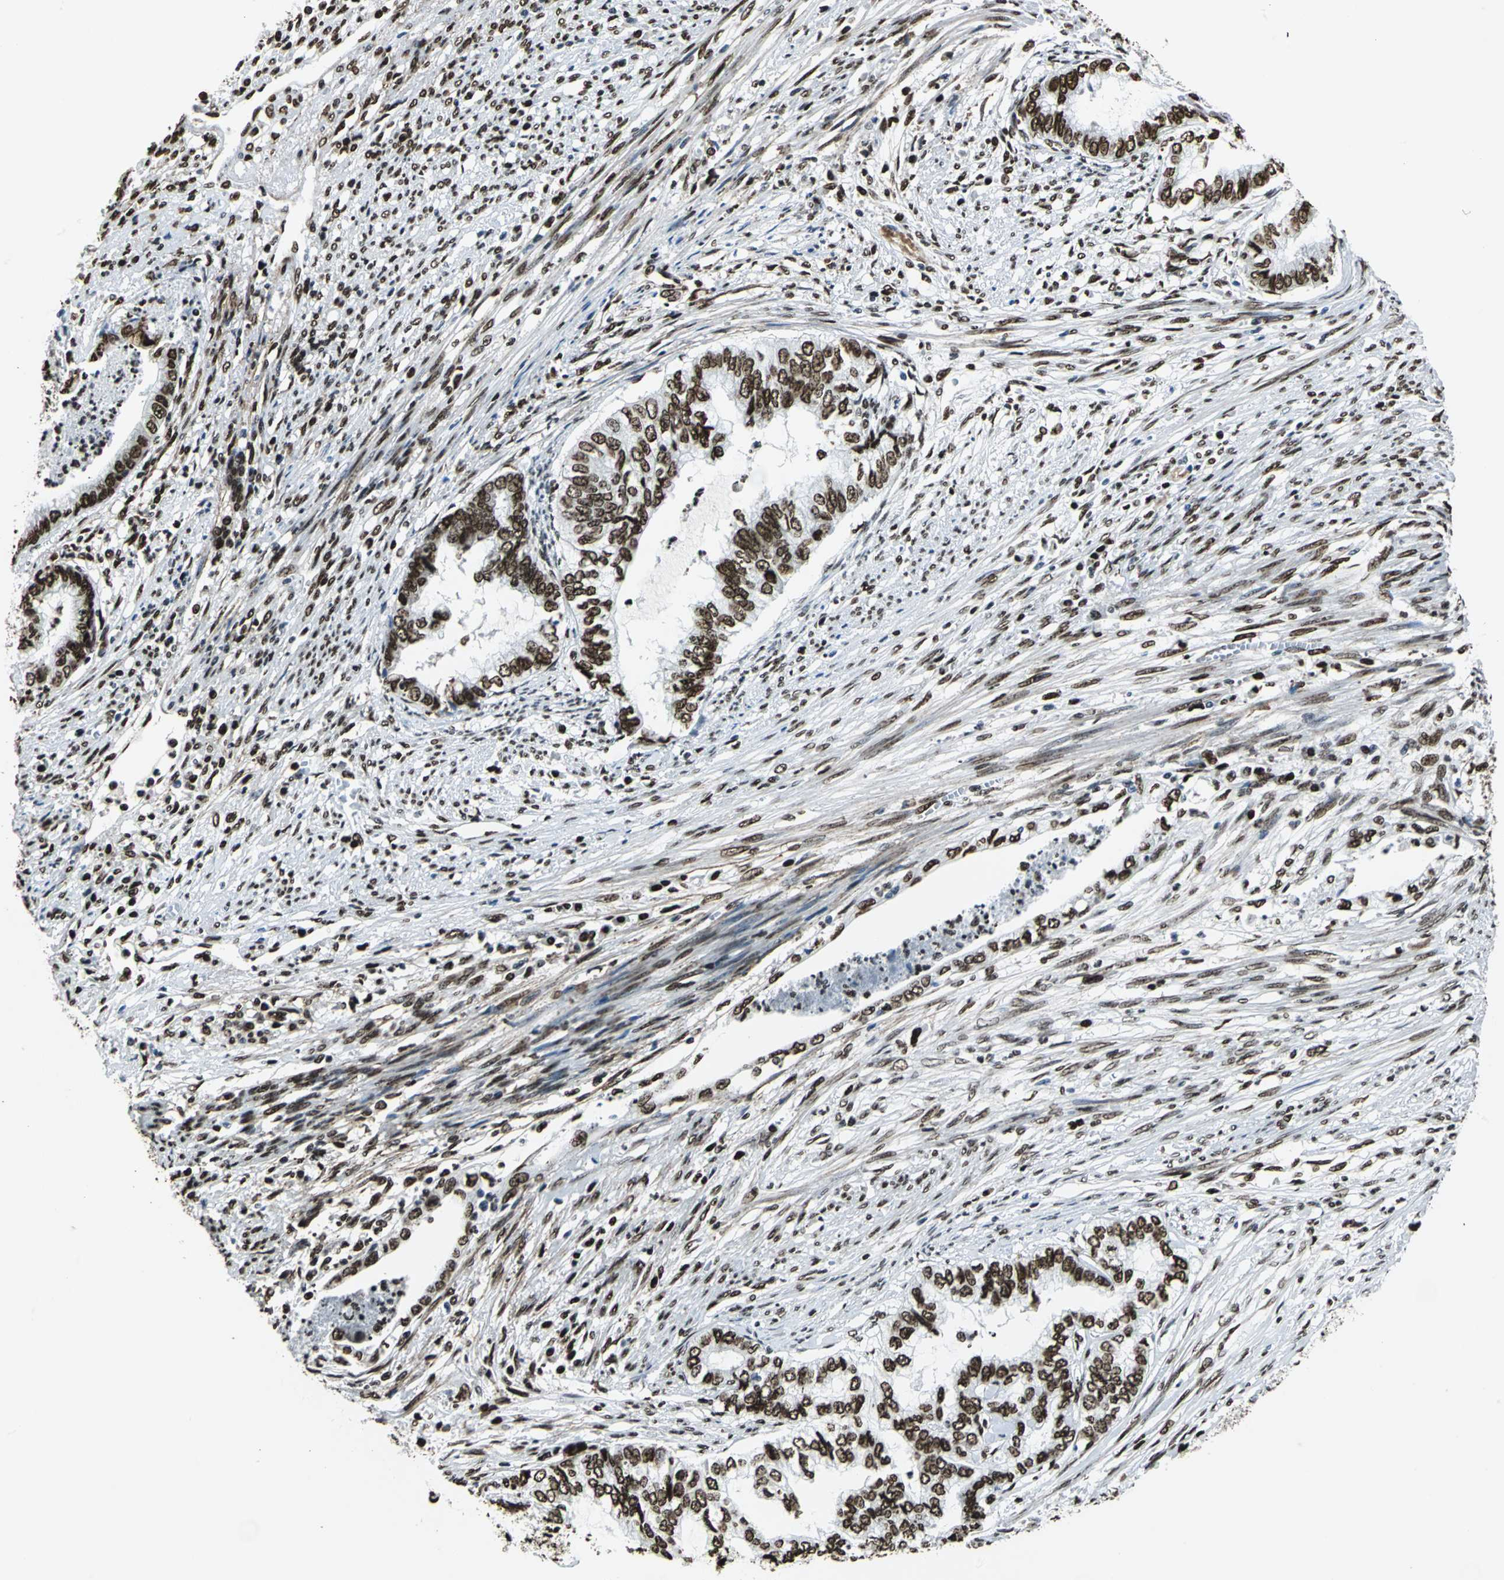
{"staining": {"intensity": "strong", "quantity": ">75%", "location": "nuclear"}, "tissue": "endometrial cancer", "cell_type": "Tumor cells", "image_type": "cancer", "snomed": [{"axis": "morphology", "description": "Adenocarcinoma, NOS"}, {"axis": "topography", "description": "Endometrium"}], "caption": "This photomicrograph shows immunohistochemistry (IHC) staining of endometrial cancer (adenocarcinoma), with high strong nuclear staining in approximately >75% of tumor cells.", "gene": "APEX1", "patient": {"sex": "female", "age": 79}}